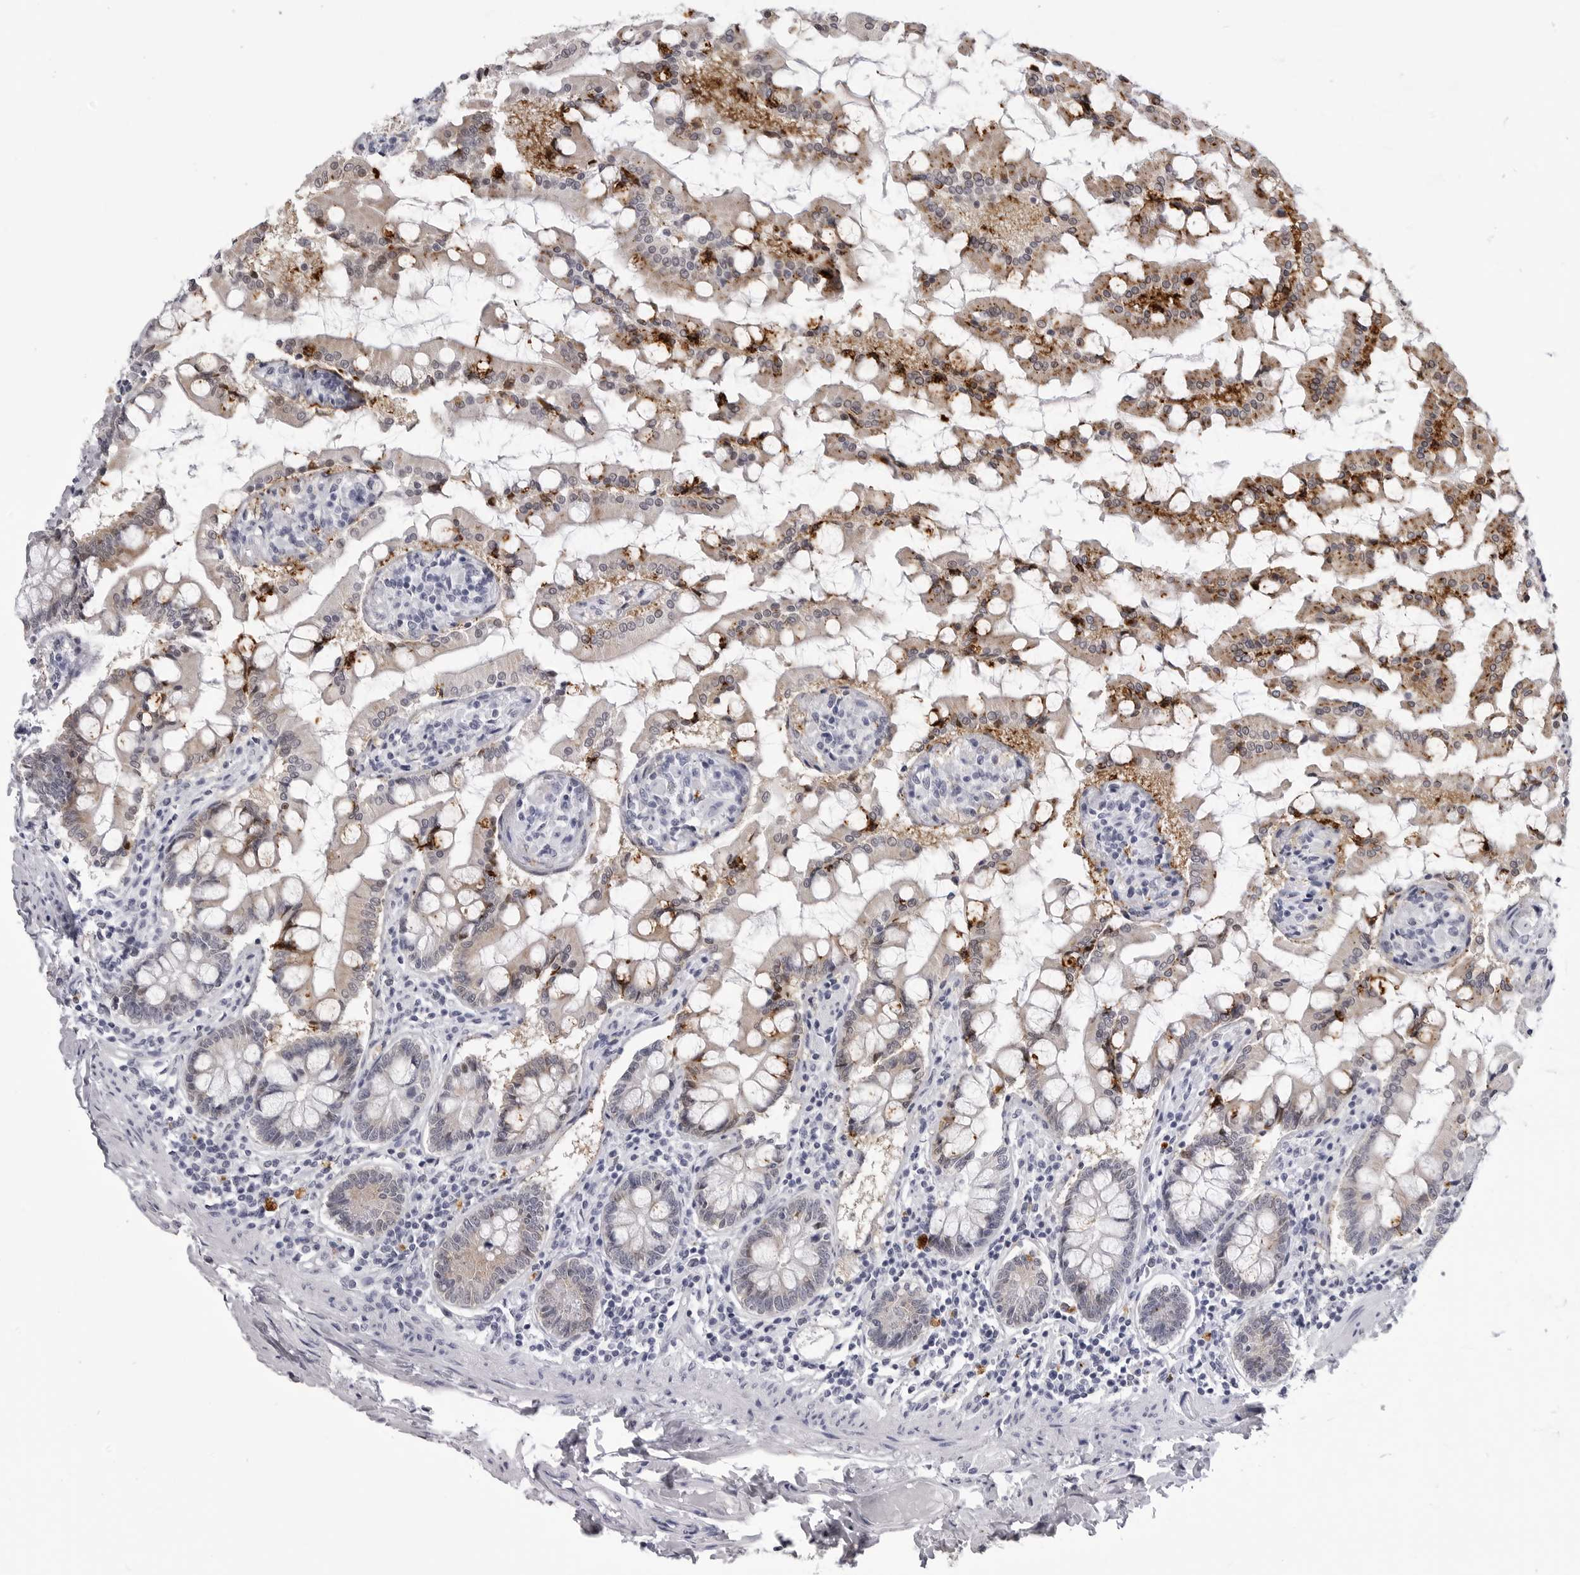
{"staining": {"intensity": "strong", "quantity": "25%-75%", "location": "cytoplasmic/membranous"}, "tissue": "small intestine", "cell_type": "Glandular cells", "image_type": "normal", "snomed": [{"axis": "morphology", "description": "Normal tissue, NOS"}, {"axis": "topography", "description": "Small intestine"}], "caption": "About 25%-75% of glandular cells in normal small intestine display strong cytoplasmic/membranous protein positivity as visualized by brown immunohistochemical staining.", "gene": "LGALS4", "patient": {"sex": "male", "age": 41}}